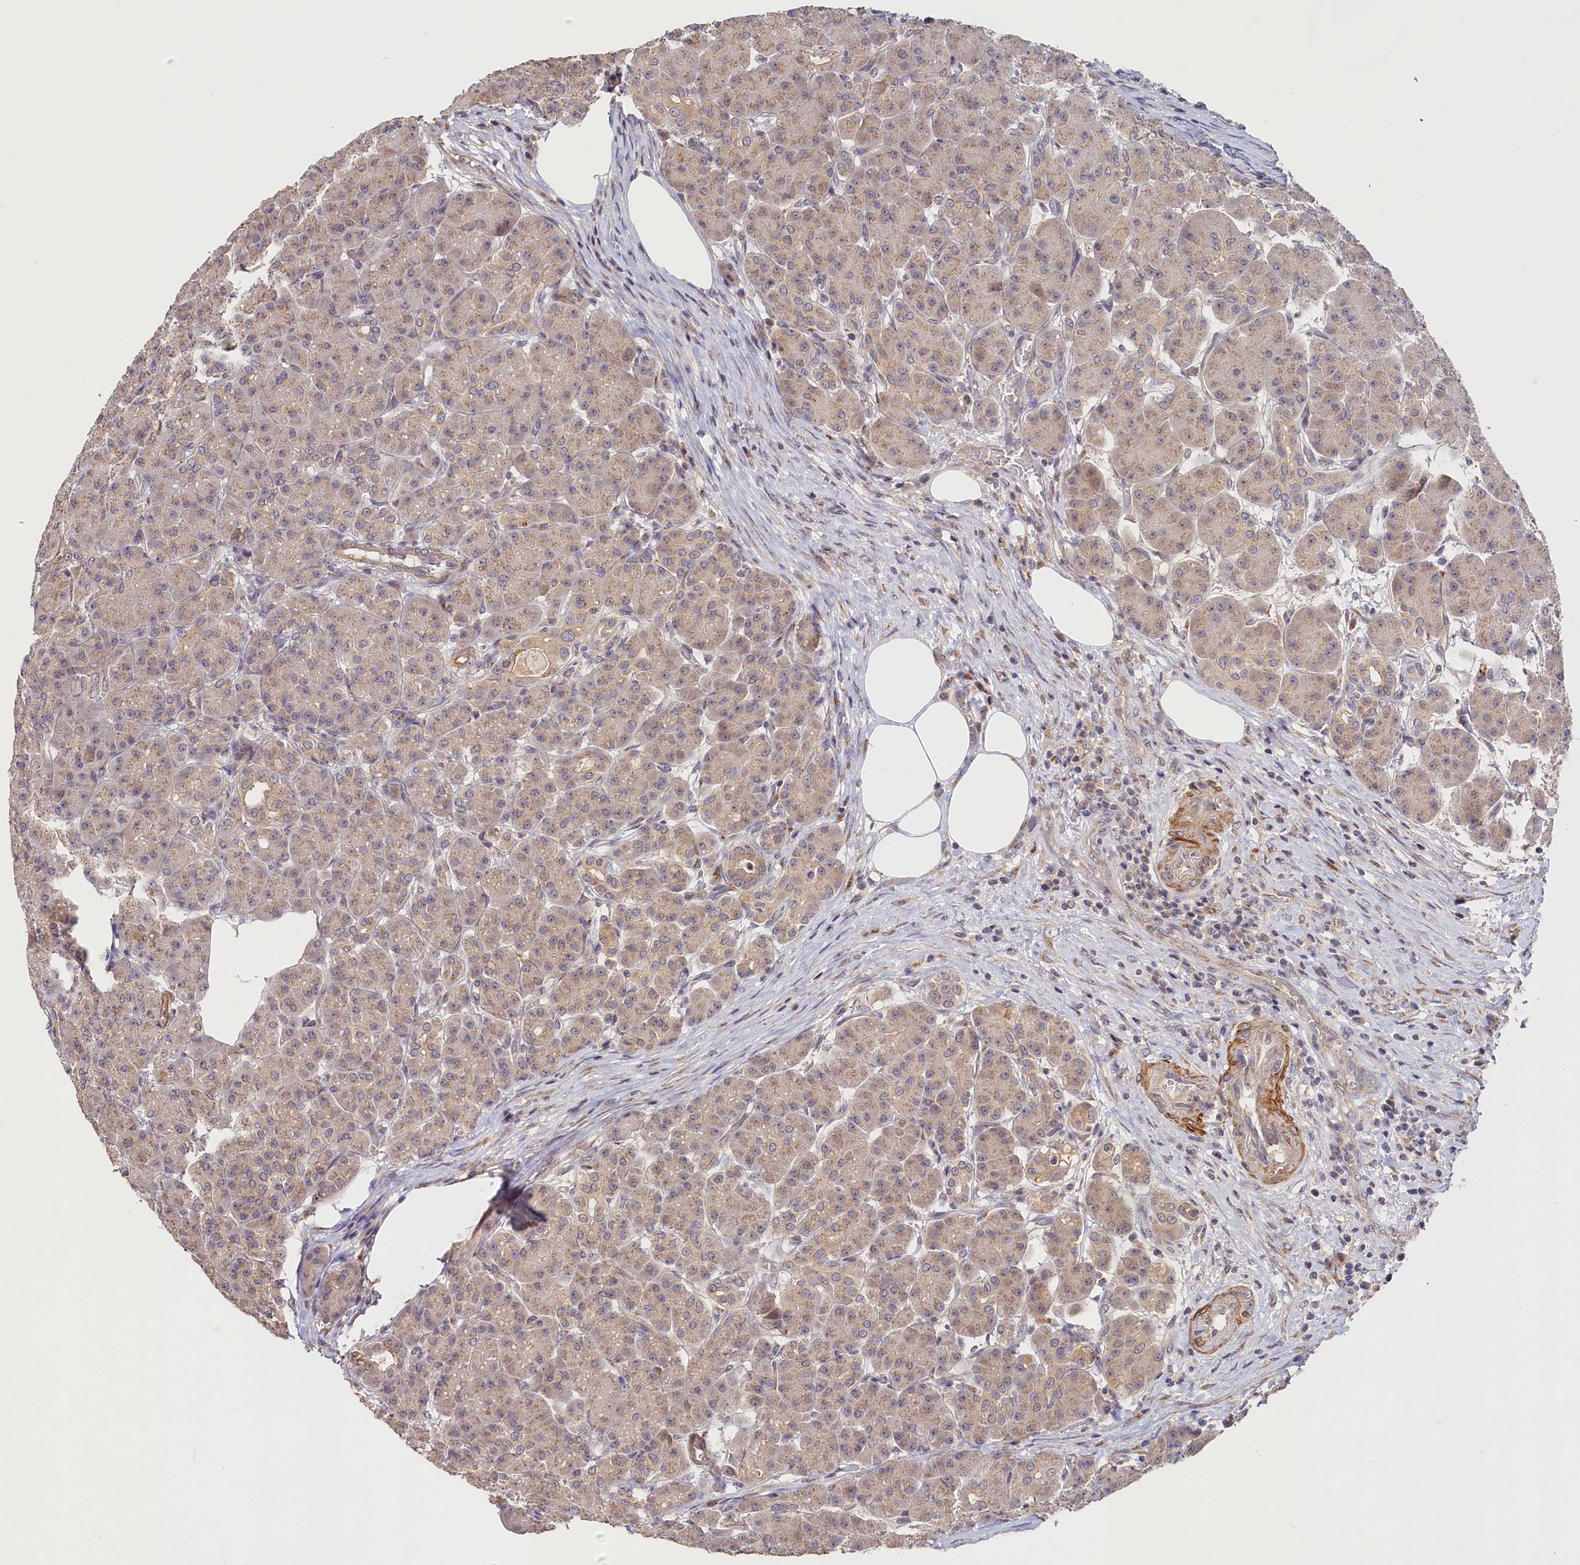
{"staining": {"intensity": "weak", "quantity": ">75%", "location": "cytoplasmic/membranous"}, "tissue": "pancreas", "cell_type": "Exocrine glandular cells", "image_type": "normal", "snomed": [{"axis": "morphology", "description": "Normal tissue, NOS"}, {"axis": "topography", "description": "Pancreas"}], "caption": "Approximately >75% of exocrine glandular cells in benign human pancreas reveal weak cytoplasmic/membranous protein expression as visualized by brown immunohistochemical staining.", "gene": "TANGO6", "patient": {"sex": "male", "age": 63}}